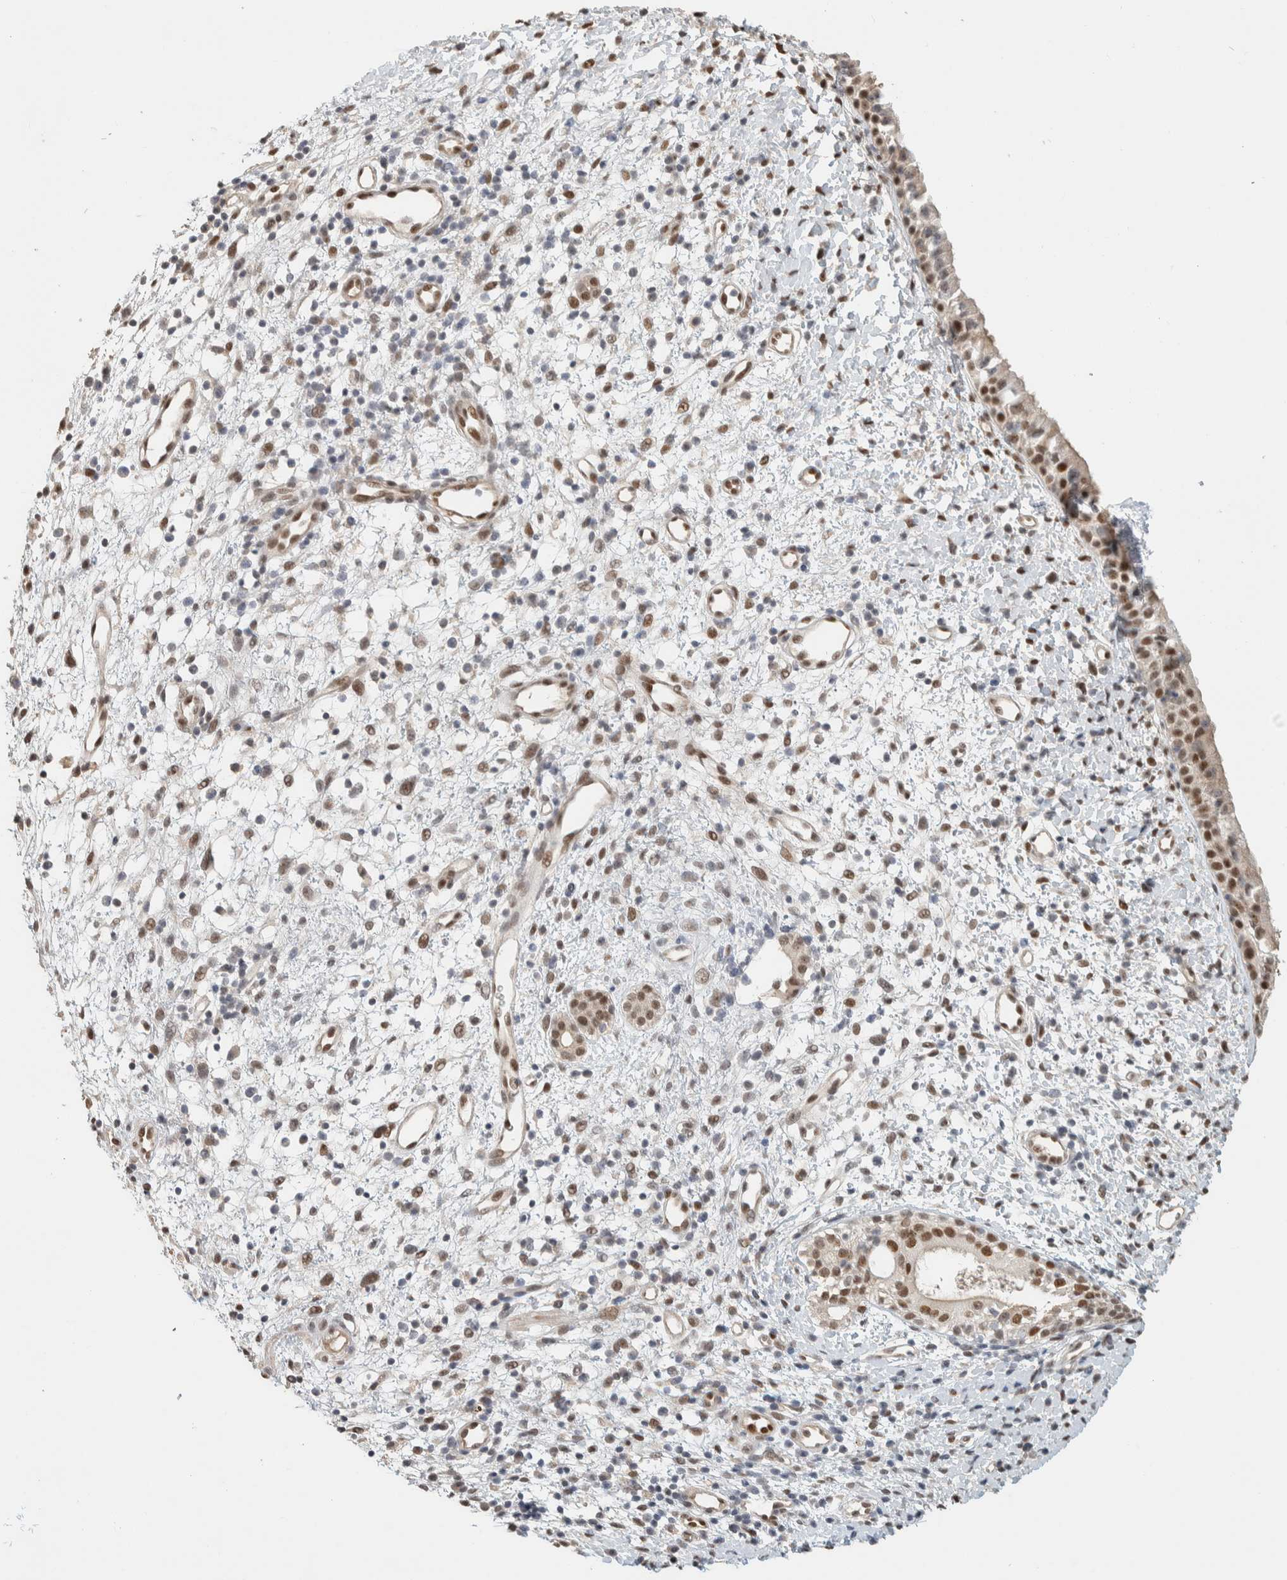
{"staining": {"intensity": "moderate", "quantity": ">75%", "location": "nuclear"}, "tissue": "nasopharynx", "cell_type": "Respiratory epithelial cells", "image_type": "normal", "snomed": [{"axis": "morphology", "description": "Normal tissue, NOS"}, {"axis": "topography", "description": "Nasopharynx"}], "caption": "A histopathology image of nasopharynx stained for a protein reveals moderate nuclear brown staining in respiratory epithelial cells. The staining was performed using DAB (3,3'-diaminobenzidine) to visualize the protein expression in brown, while the nuclei were stained in blue with hematoxylin (Magnification: 20x).", "gene": "PUS7", "patient": {"sex": "male", "age": 22}}